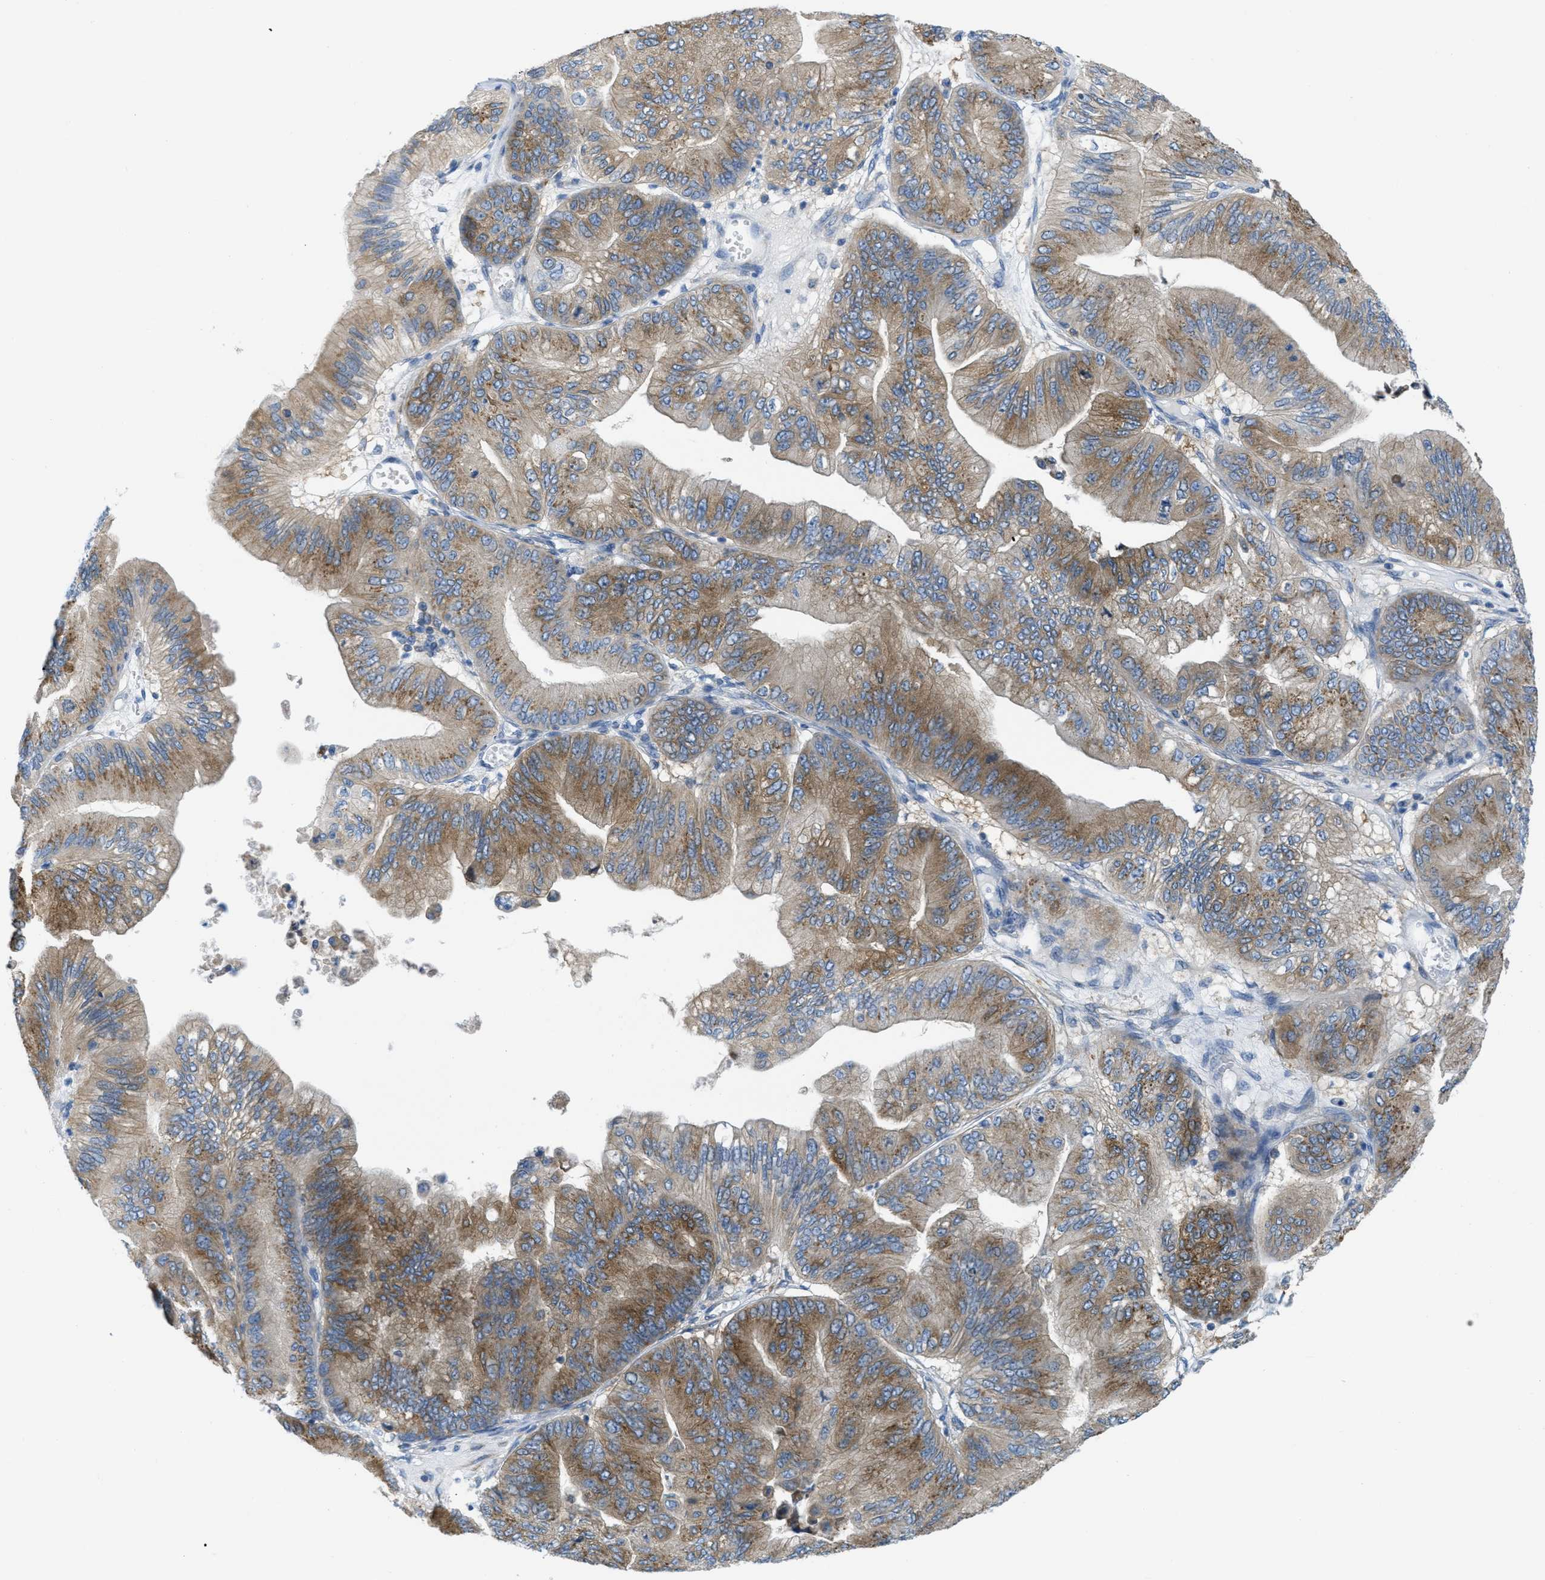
{"staining": {"intensity": "strong", "quantity": ">75%", "location": "cytoplasmic/membranous"}, "tissue": "ovarian cancer", "cell_type": "Tumor cells", "image_type": "cancer", "snomed": [{"axis": "morphology", "description": "Cystadenocarcinoma, mucinous, NOS"}, {"axis": "topography", "description": "Ovary"}], "caption": "Ovarian cancer was stained to show a protein in brown. There is high levels of strong cytoplasmic/membranous positivity in approximately >75% of tumor cells.", "gene": "ASGR1", "patient": {"sex": "female", "age": 61}}